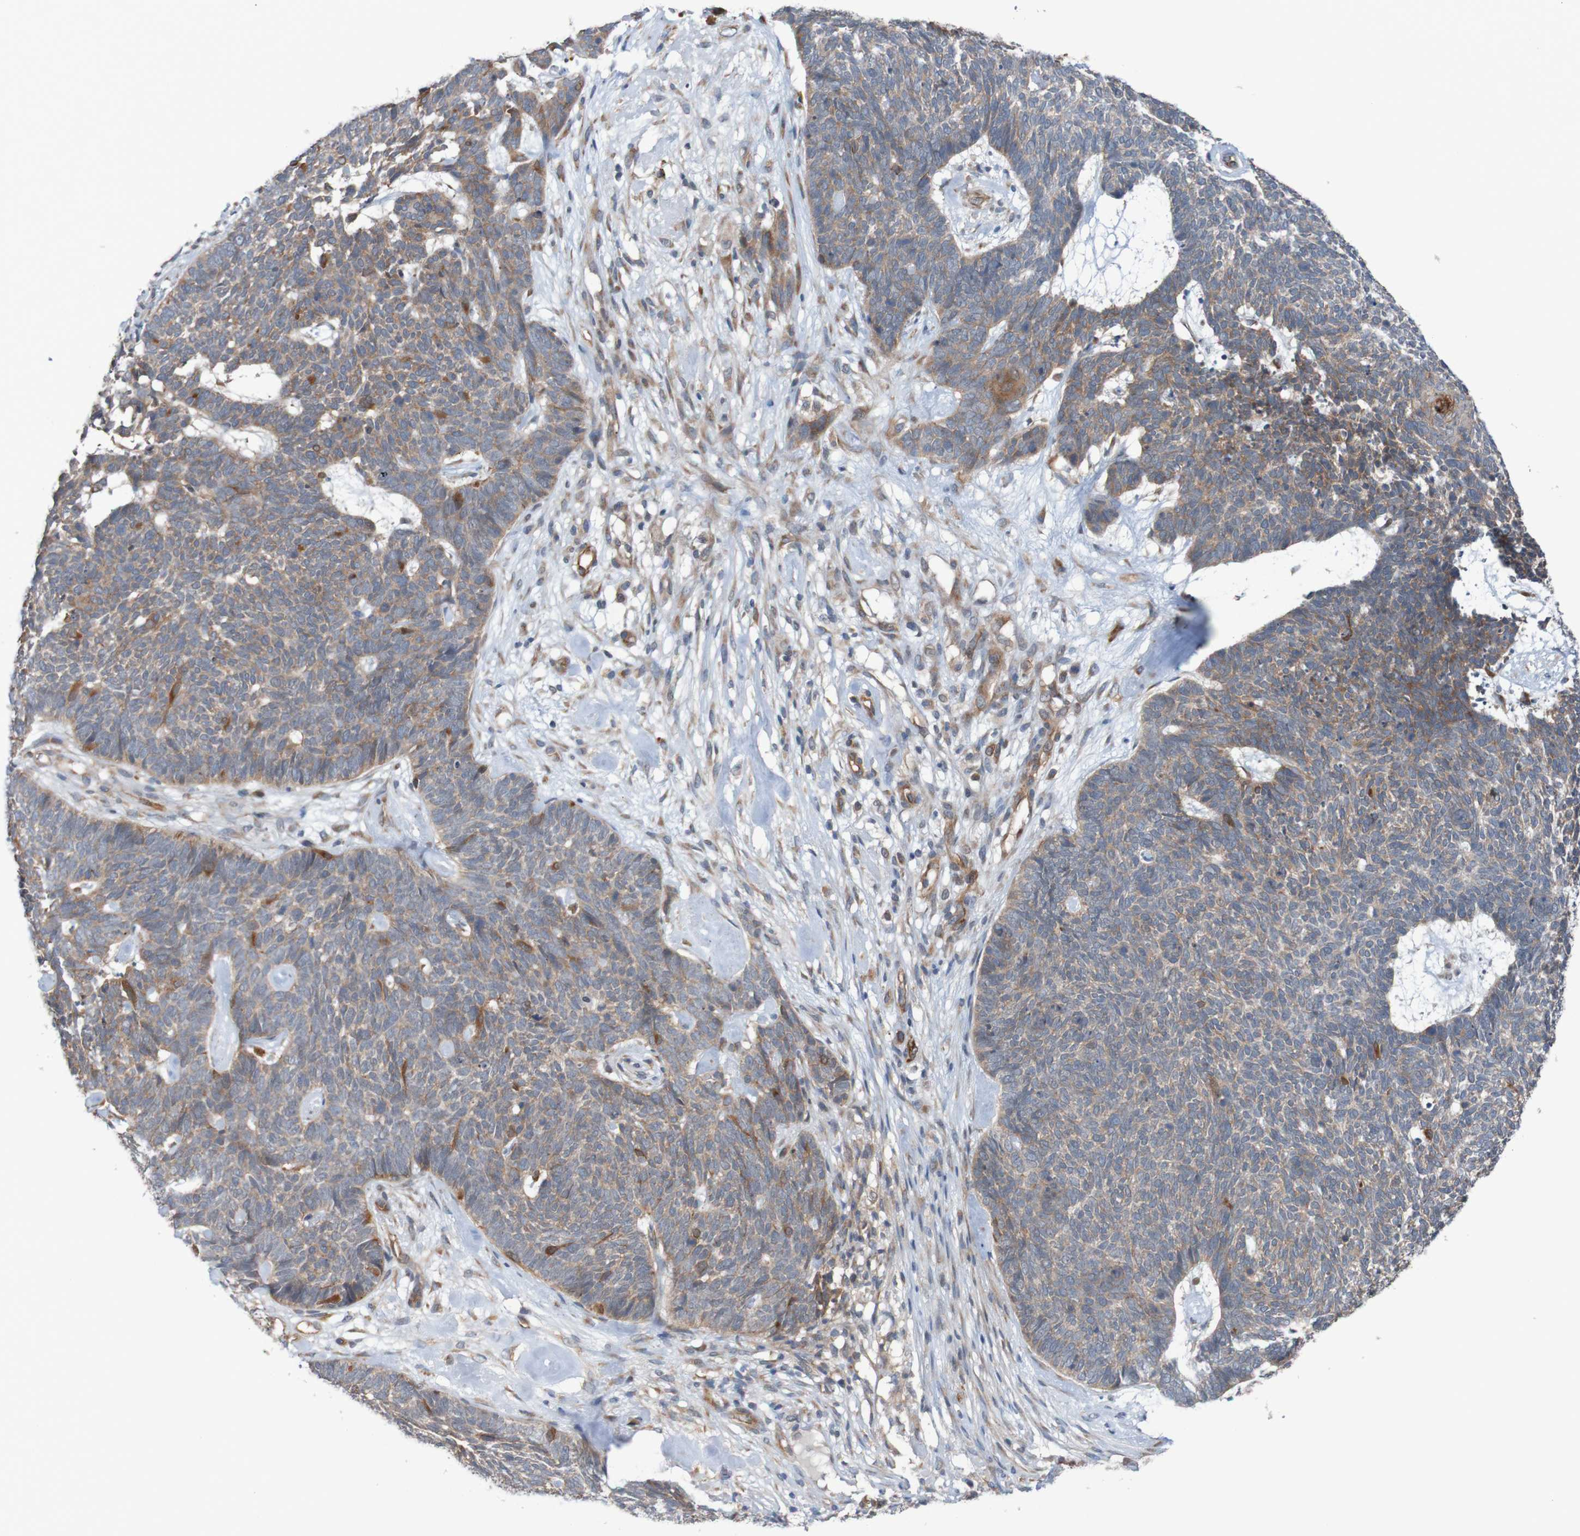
{"staining": {"intensity": "weak", "quantity": ">75%", "location": "cytoplasmic/membranous"}, "tissue": "skin cancer", "cell_type": "Tumor cells", "image_type": "cancer", "snomed": [{"axis": "morphology", "description": "Basal cell carcinoma"}, {"axis": "topography", "description": "Skin"}], "caption": "A histopathology image of basal cell carcinoma (skin) stained for a protein demonstrates weak cytoplasmic/membranous brown staining in tumor cells.", "gene": "ST8SIA6", "patient": {"sex": "female", "age": 84}}